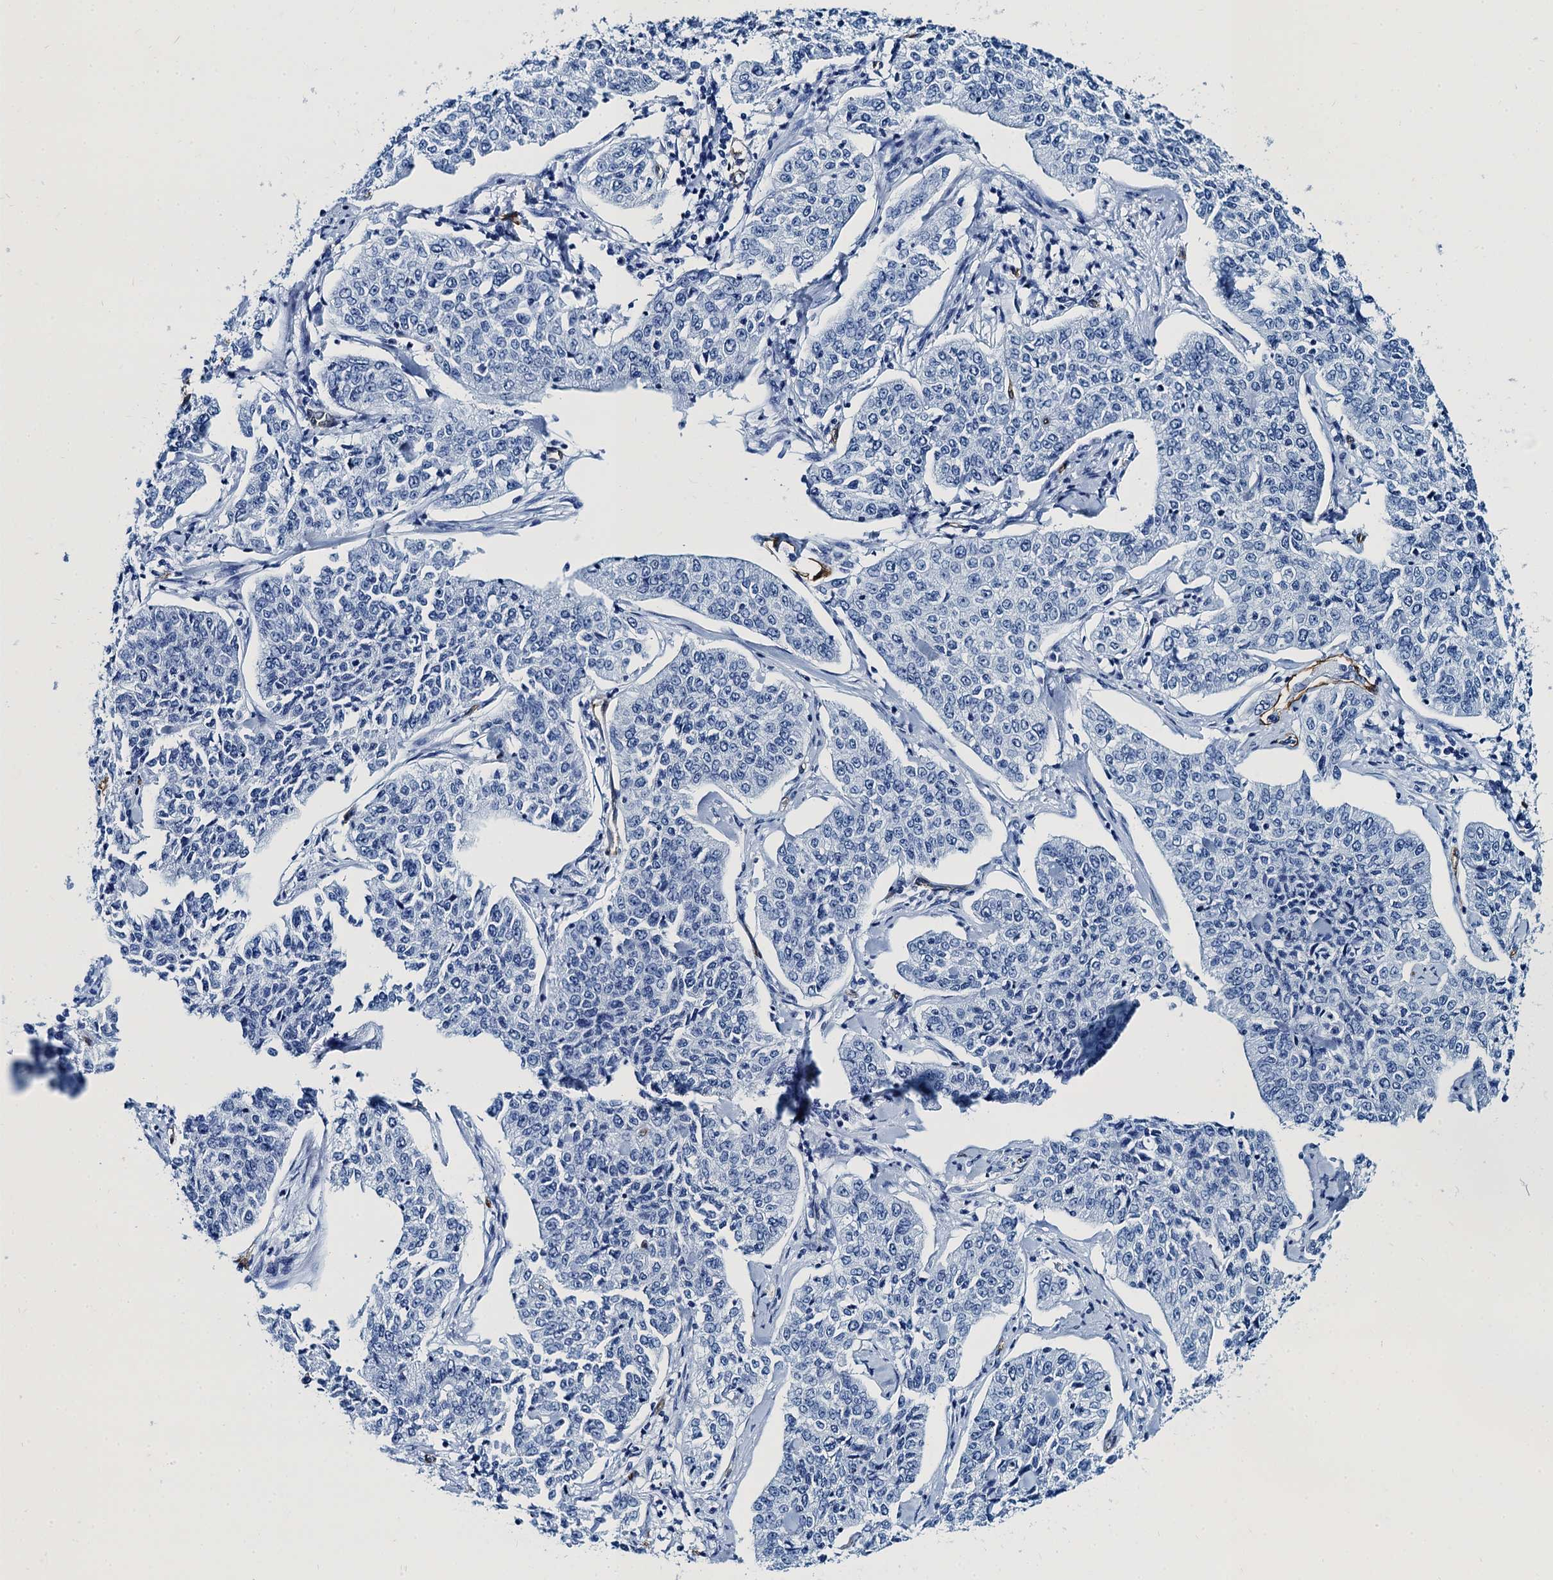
{"staining": {"intensity": "negative", "quantity": "none", "location": "none"}, "tissue": "cervical cancer", "cell_type": "Tumor cells", "image_type": "cancer", "snomed": [{"axis": "morphology", "description": "Squamous cell carcinoma, NOS"}, {"axis": "topography", "description": "Cervix"}], "caption": "This is a image of IHC staining of cervical cancer (squamous cell carcinoma), which shows no positivity in tumor cells.", "gene": "CAVIN2", "patient": {"sex": "female", "age": 35}}